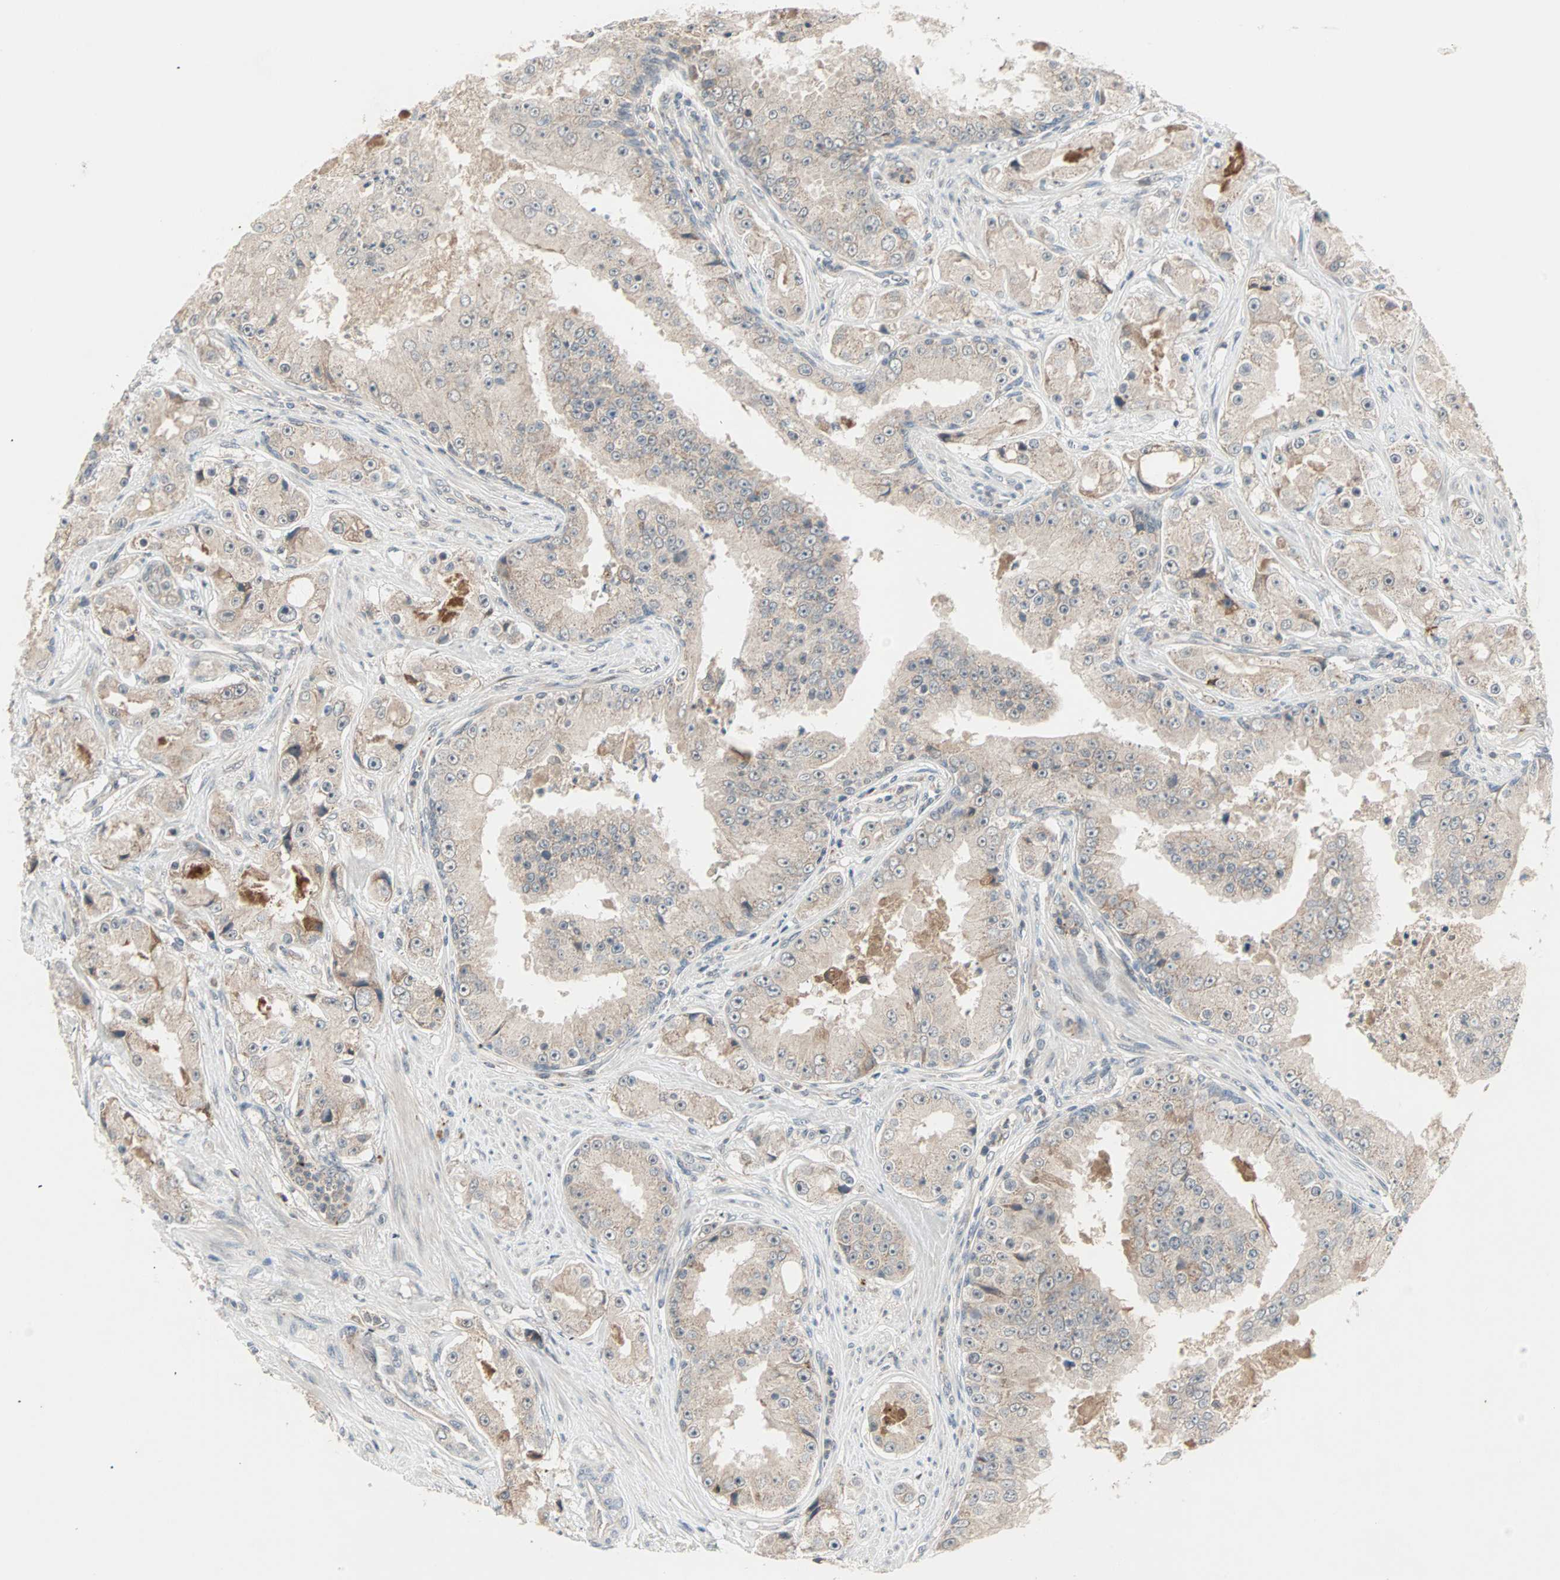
{"staining": {"intensity": "weak", "quantity": "25%-75%", "location": "cytoplasmic/membranous"}, "tissue": "prostate cancer", "cell_type": "Tumor cells", "image_type": "cancer", "snomed": [{"axis": "morphology", "description": "Adenocarcinoma, High grade"}, {"axis": "topography", "description": "Prostate"}], "caption": "IHC staining of prostate high-grade adenocarcinoma, which exhibits low levels of weak cytoplasmic/membranous positivity in about 25%-75% of tumor cells indicating weak cytoplasmic/membranous protein expression. The staining was performed using DAB (3,3'-diaminobenzidine) (brown) for protein detection and nuclei were counterstained in hematoxylin (blue).", "gene": "PROS1", "patient": {"sex": "male", "age": 73}}